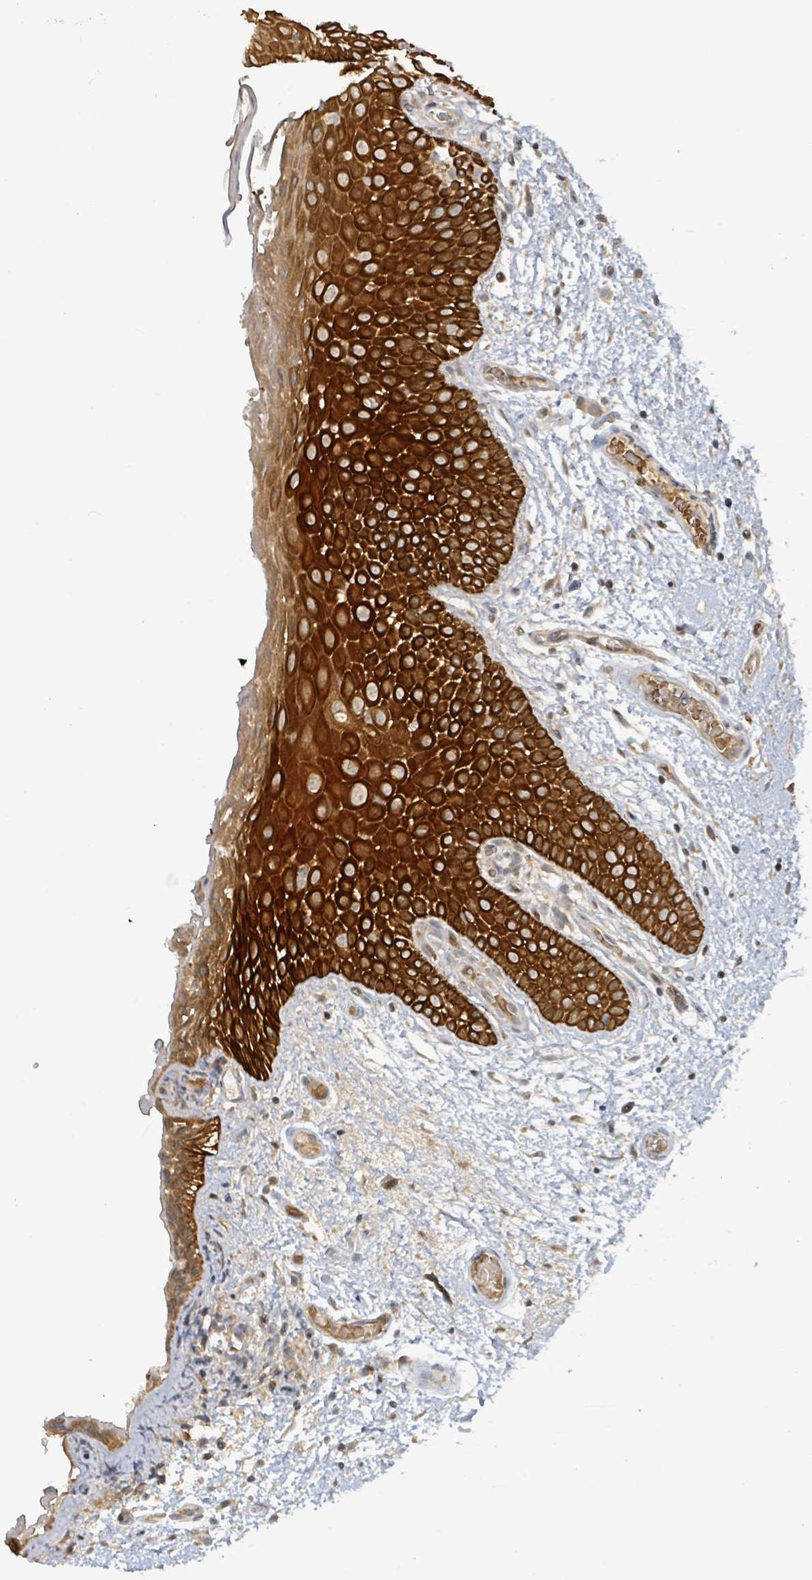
{"staining": {"intensity": "strong", "quantity": ">75%", "location": "cytoplasmic/membranous"}, "tissue": "oral mucosa", "cell_type": "Squamous epithelial cells", "image_type": "normal", "snomed": [{"axis": "morphology", "description": "Normal tissue, NOS"}, {"axis": "morphology", "description": "Squamous cell carcinoma, NOS"}, {"axis": "topography", "description": "Oral tissue"}, {"axis": "topography", "description": "Tounge, NOS"}, {"axis": "topography", "description": "Head-Neck"}], "caption": "This is an image of IHC staining of unremarkable oral mucosa, which shows strong positivity in the cytoplasmic/membranous of squamous epithelial cells.", "gene": "ITGA11", "patient": {"sex": "male", "age": 76}}